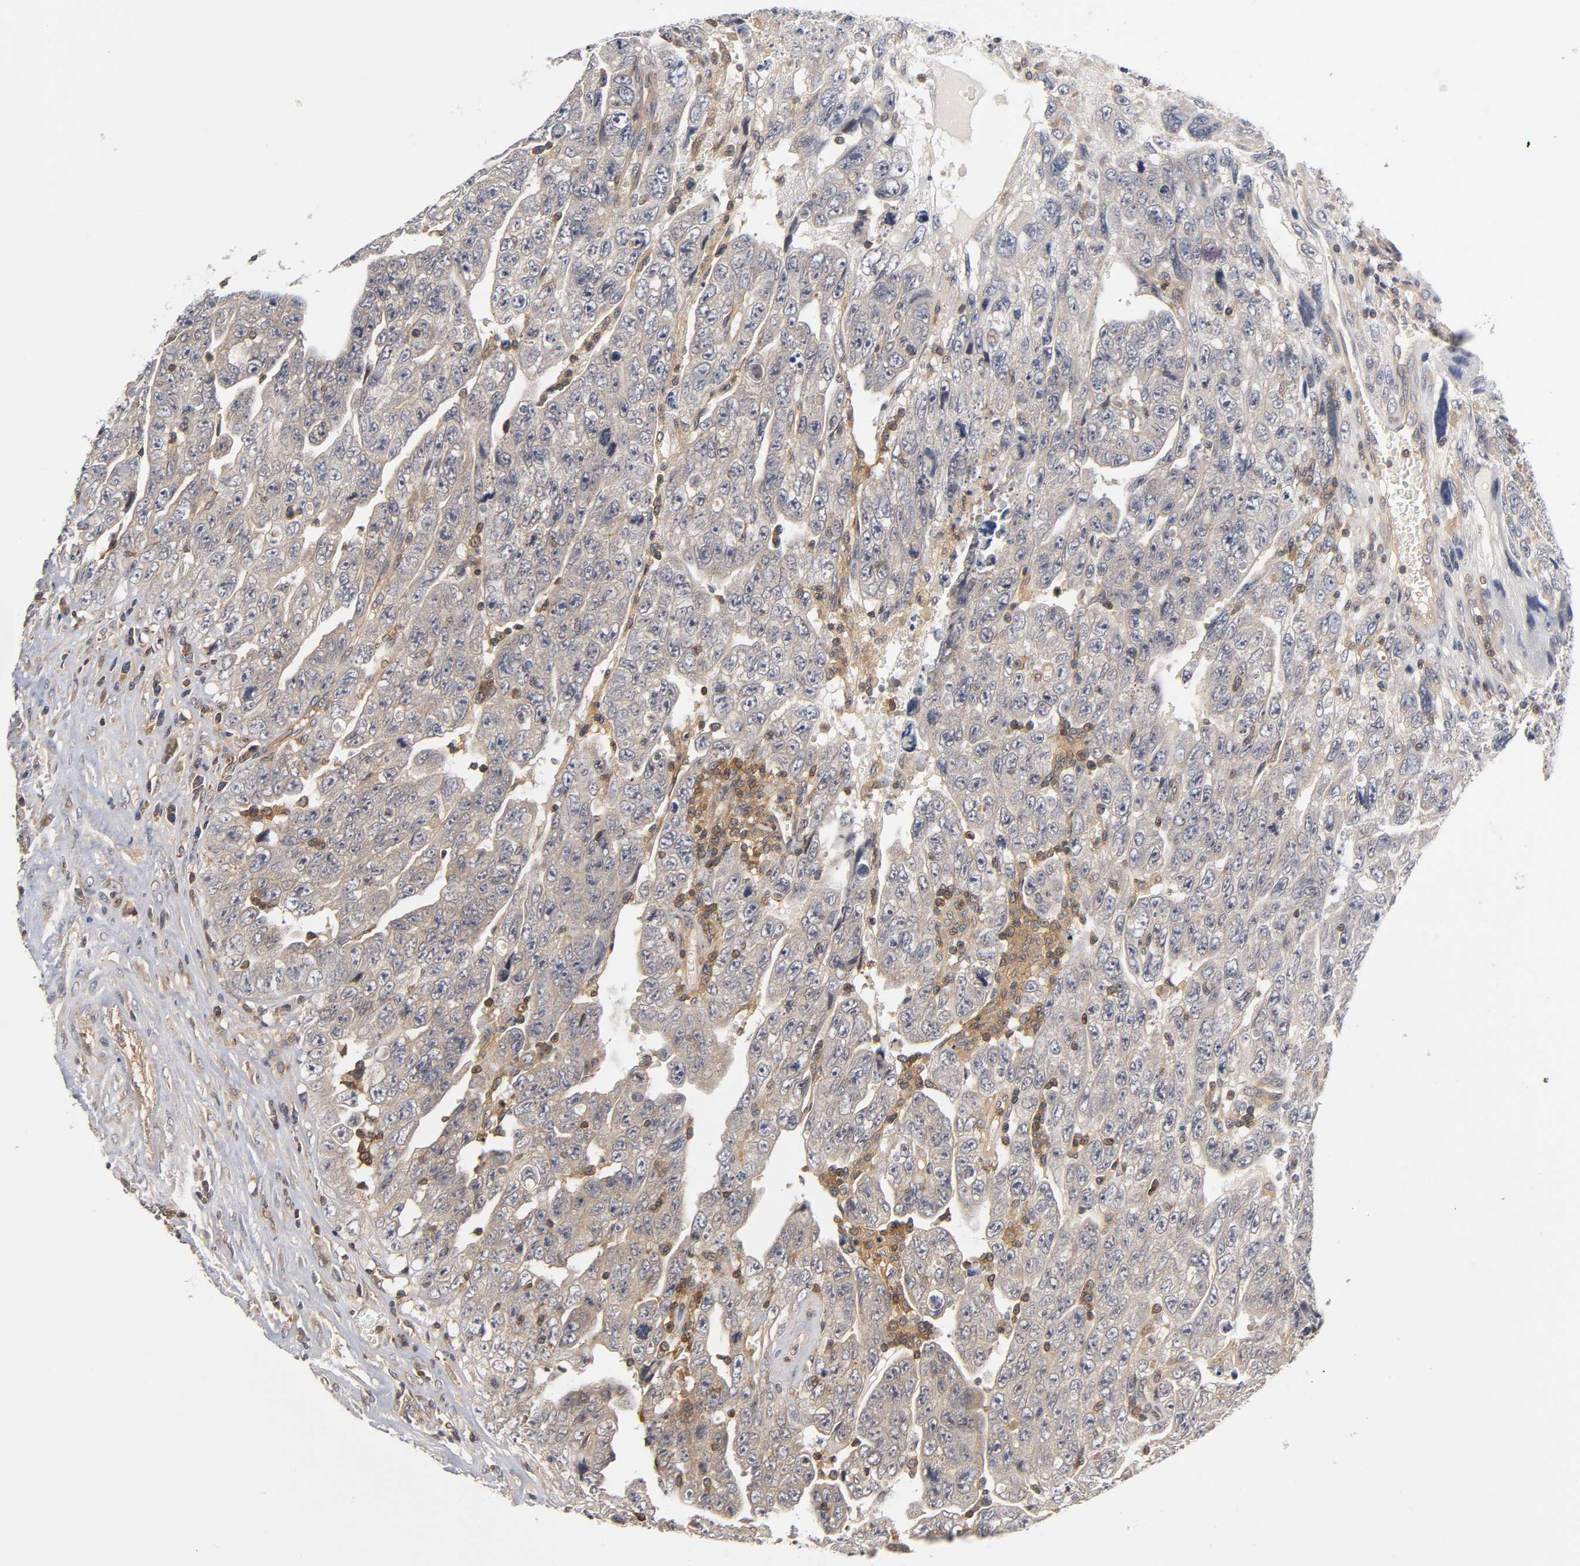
{"staining": {"intensity": "moderate", "quantity": ">75%", "location": "cytoplasmic/membranous"}, "tissue": "testis cancer", "cell_type": "Tumor cells", "image_type": "cancer", "snomed": [{"axis": "morphology", "description": "Carcinoma, Embryonal, NOS"}, {"axis": "topography", "description": "Testis"}], "caption": "The photomicrograph displays staining of embryonal carcinoma (testis), revealing moderate cytoplasmic/membranous protein staining (brown color) within tumor cells.", "gene": "ACTR2", "patient": {"sex": "male", "age": 28}}